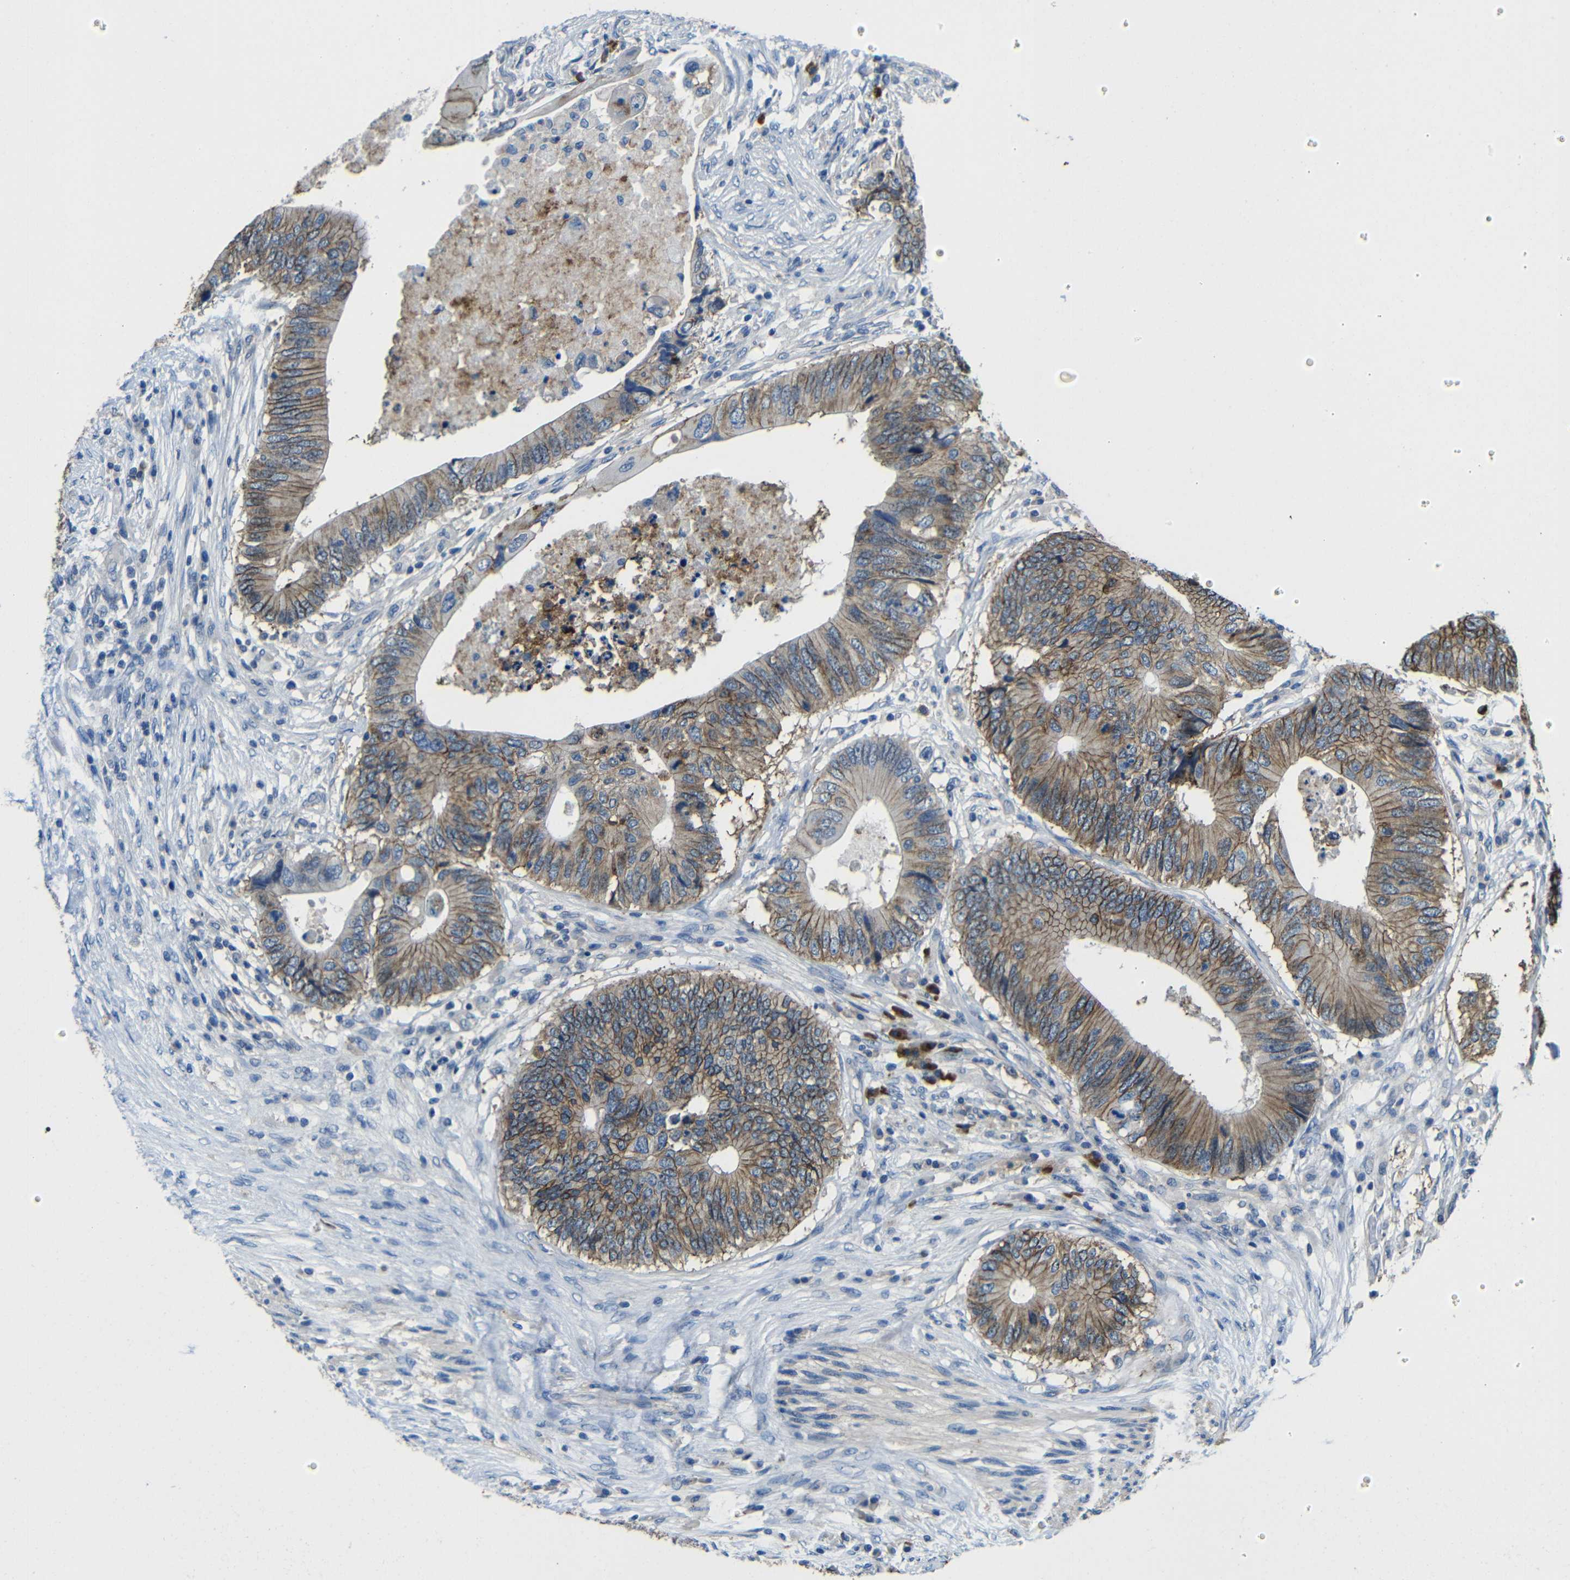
{"staining": {"intensity": "moderate", "quantity": ">75%", "location": "cytoplasmic/membranous"}, "tissue": "colorectal cancer", "cell_type": "Tumor cells", "image_type": "cancer", "snomed": [{"axis": "morphology", "description": "Adenocarcinoma, NOS"}, {"axis": "topography", "description": "Colon"}], "caption": "The image exhibits immunohistochemical staining of colorectal cancer (adenocarcinoma). There is moderate cytoplasmic/membranous expression is seen in about >75% of tumor cells.", "gene": "ZNF90", "patient": {"sex": "male", "age": 71}}